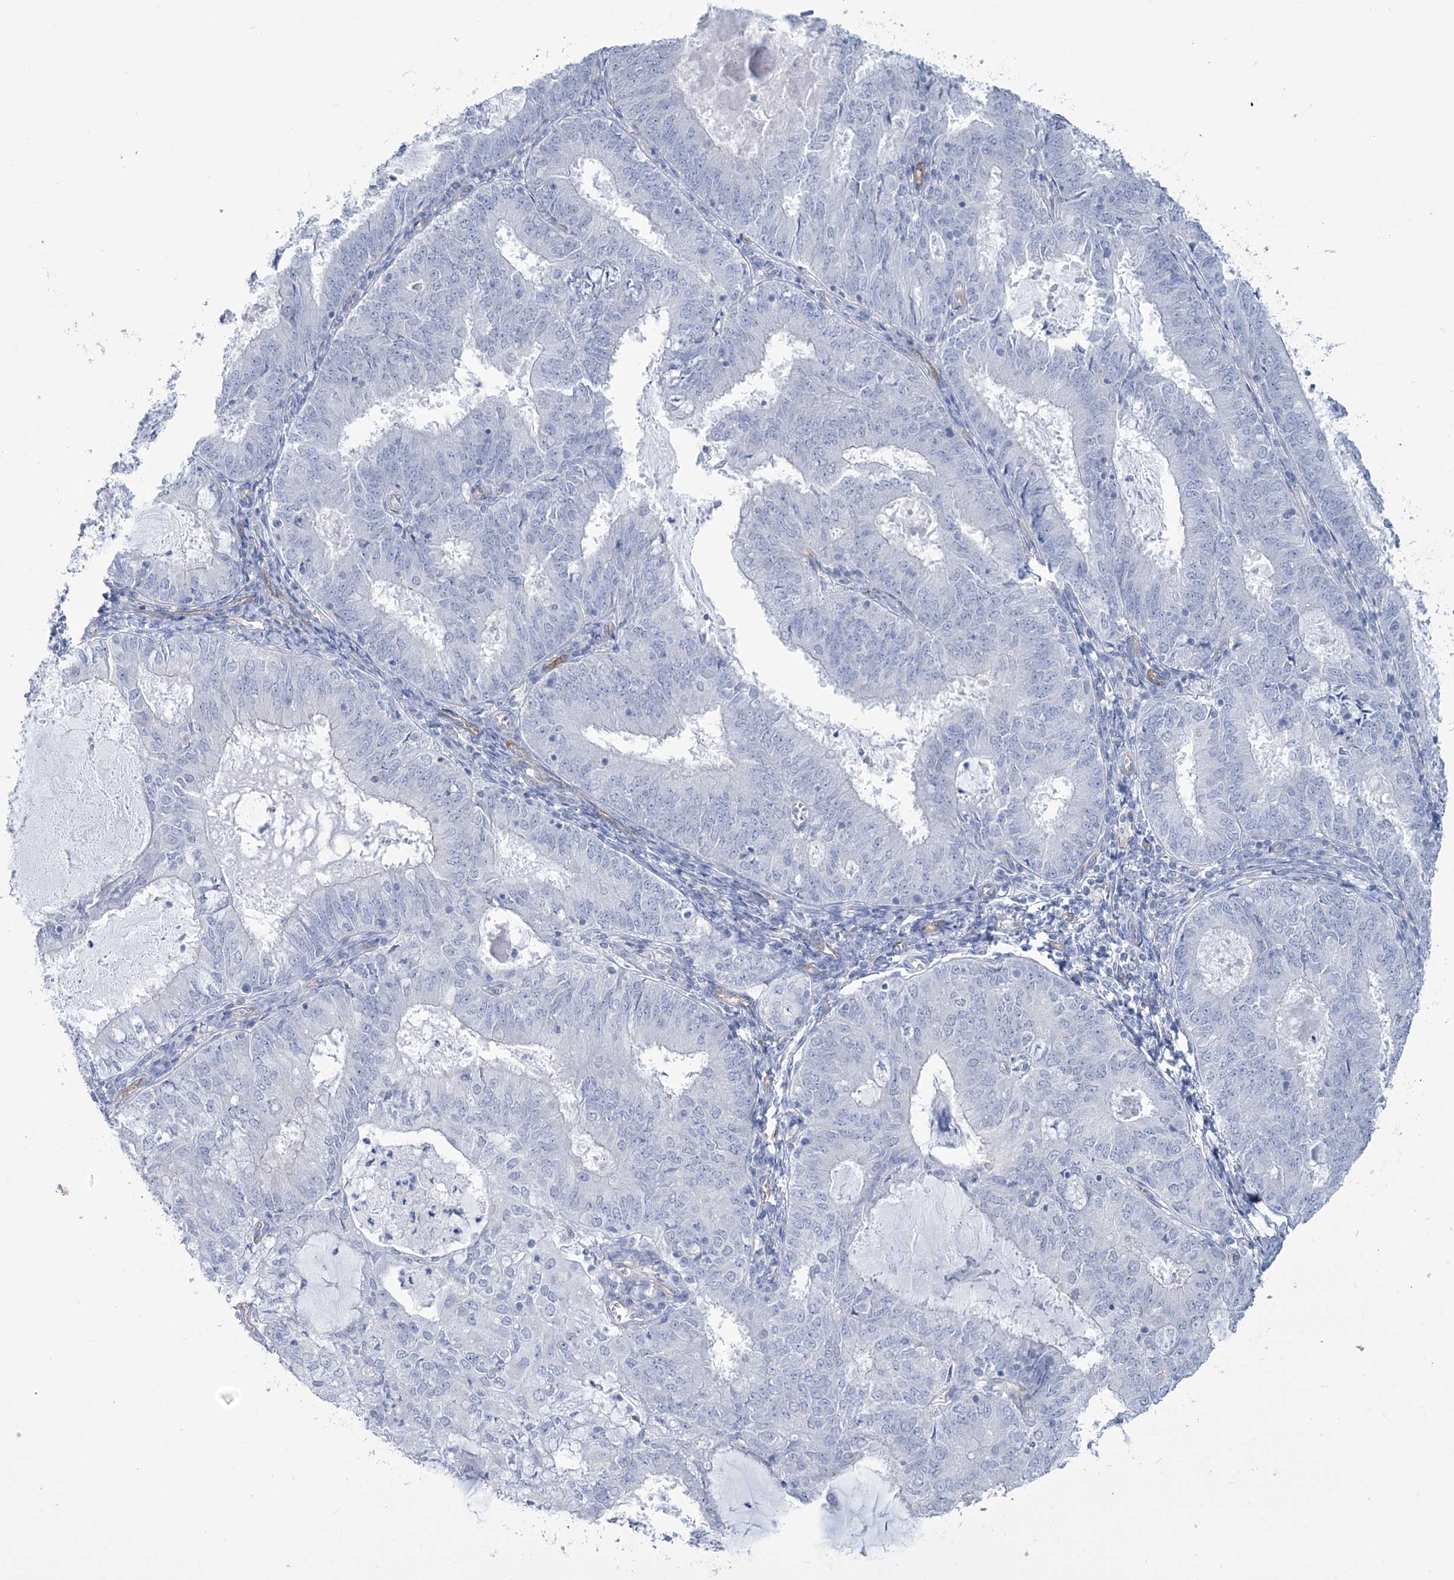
{"staining": {"intensity": "negative", "quantity": "none", "location": "none"}, "tissue": "endometrial cancer", "cell_type": "Tumor cells", "image_type": "cancer", "snomed": [{"axis": "morphology", "description": "Adenocarcinoma, NOS"}, {"axis": "topography", "description": "Endometrium"}], "caption": "A micrograph of human endometrial cancer (adenocarcinoma) is negative for staining in tumor cells.", "gene": "RAB11FIP5", "patient": {"sex": "female", "age": 57}}